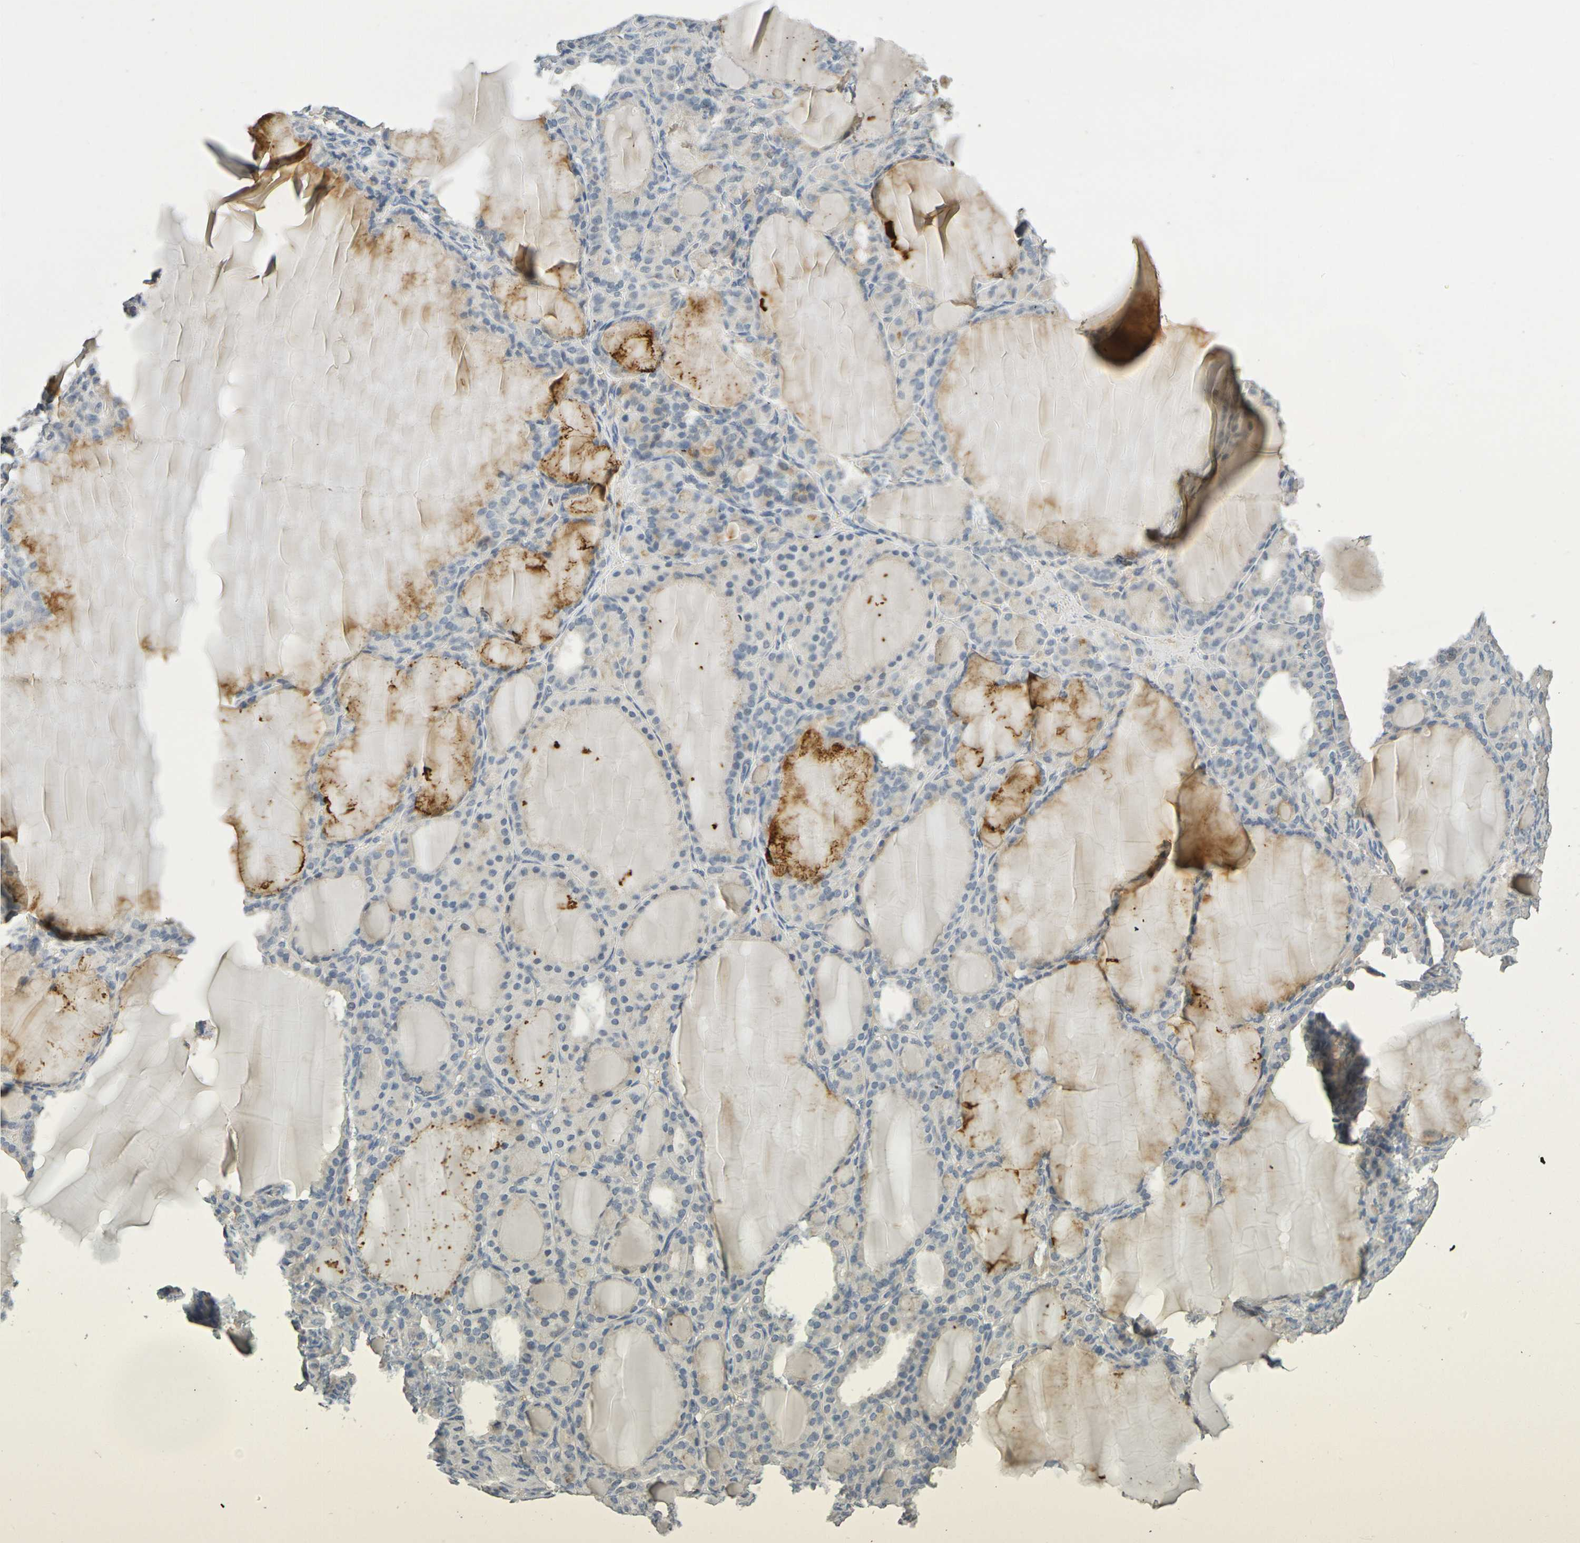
{"staining": {"intensity": "weak", "quantity": "25%-75%", "location": "cytoplasmic/membranous"}, "tissue": "thyroid gland", "cell_type": "Glandular cells", "image_type": "normal", "snomed": [{"axis": "morphology", "description": "Normal tissue, NOS"}, {"axis": "topography", "description": "Thyroid gland"}], "caption": "A brown stain shows weak cytoplasmic/membranous positivity of a protein in glandular cells of normal thyroid gland. (DAB = brown stain, brightfield microscopy at high magnification).", "gene": "IL10", "patient": {"sex": "female", "age": 28}}